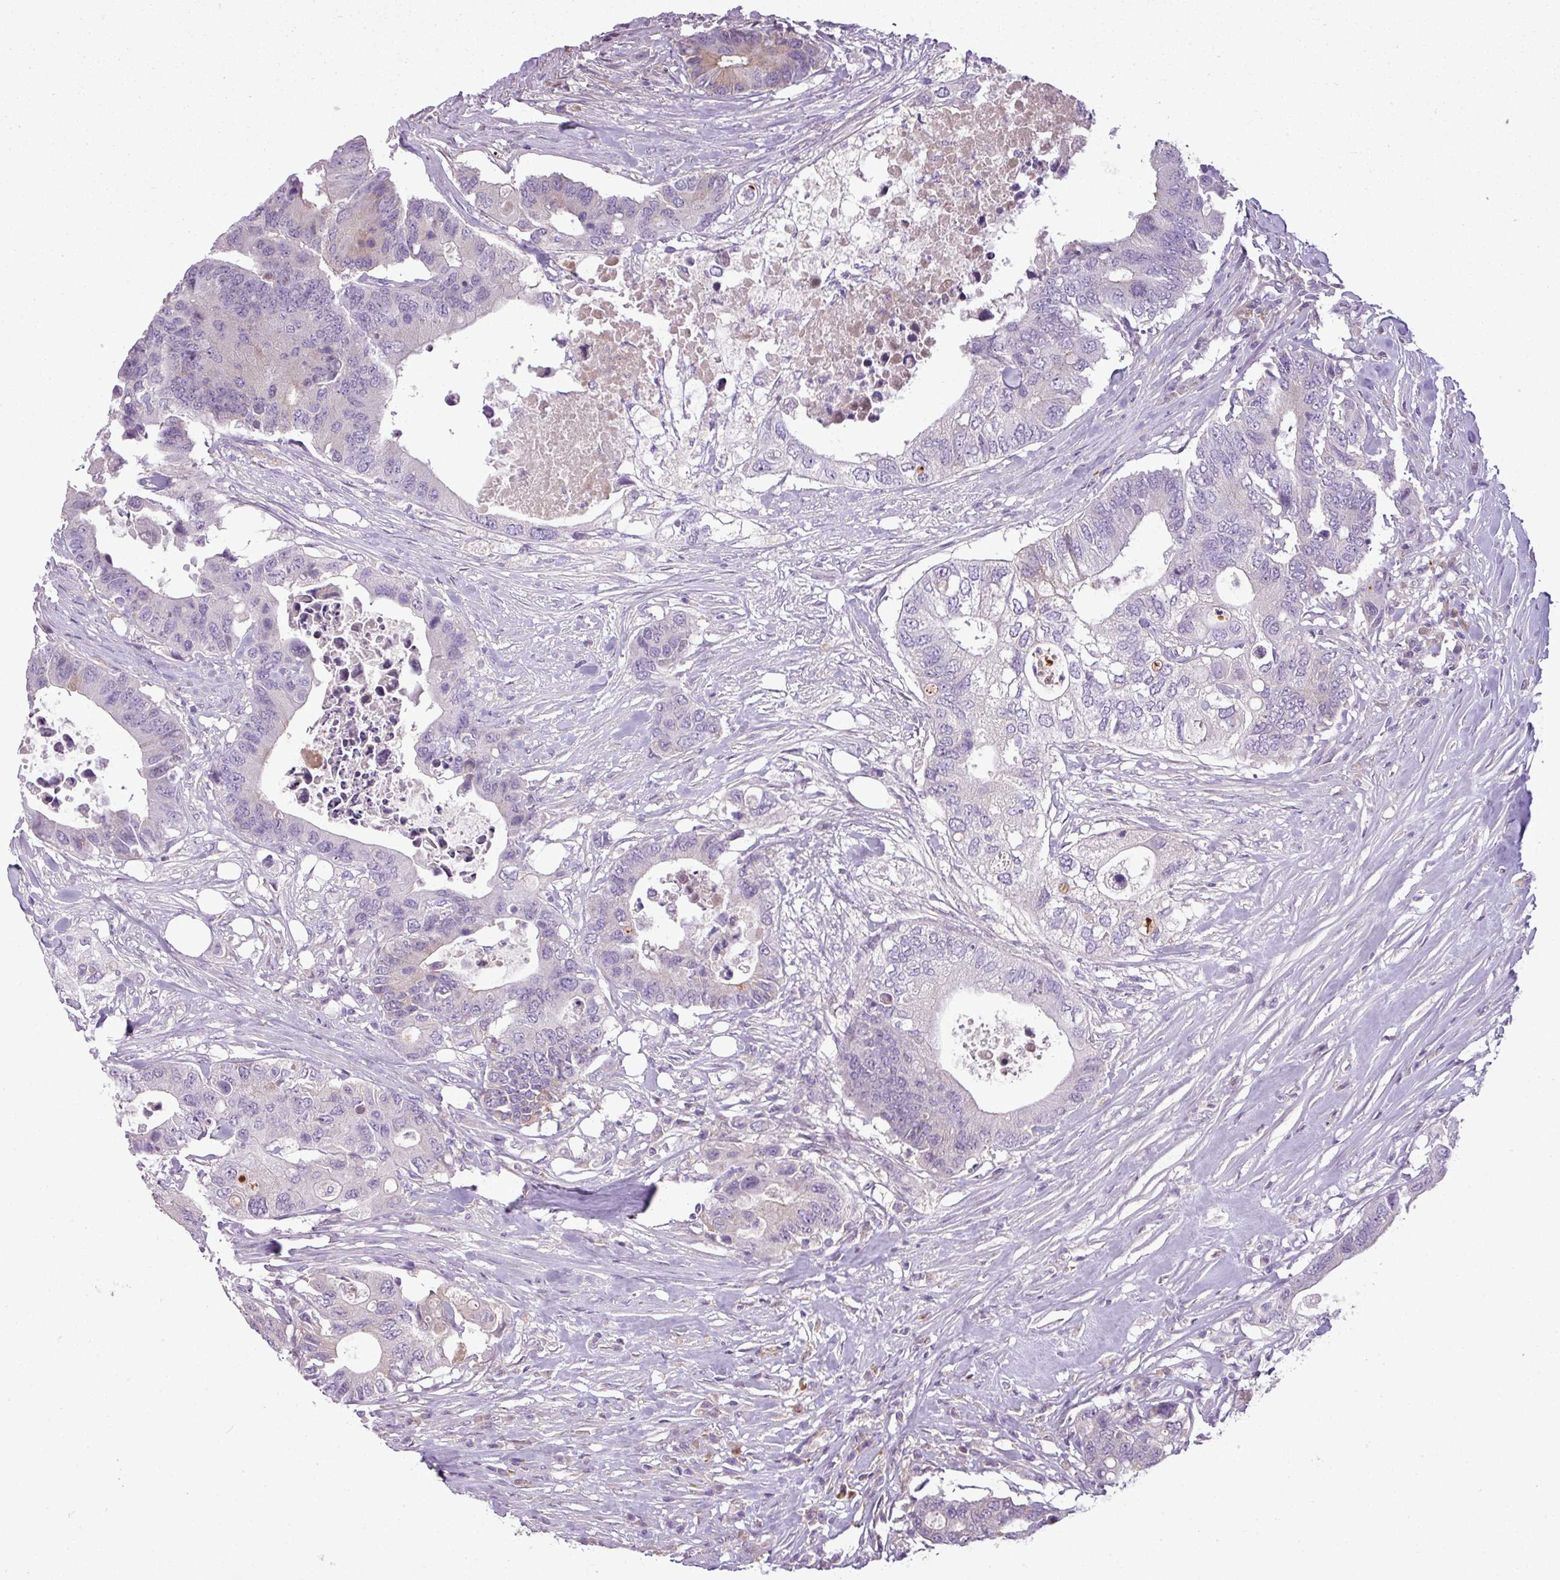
{"staining": {"intensity": "negative", "quantity": "none", "location": "none"}, "tissue": "colorectal cancer", "cell_type": "Tumor cells", "image_type": "cancer", "snomed": [{"axis": "morphology", "description": "Adenocarcinoma, NOS"}, {"axis": "topography", "description": "Colon"}], "caption": "Human adenocarcinoma (colorectal) stained for a protein using IHC displays no expression in tumor cells.", "gene": "C4B", "patient": {"sex": "male", "age": 71}}